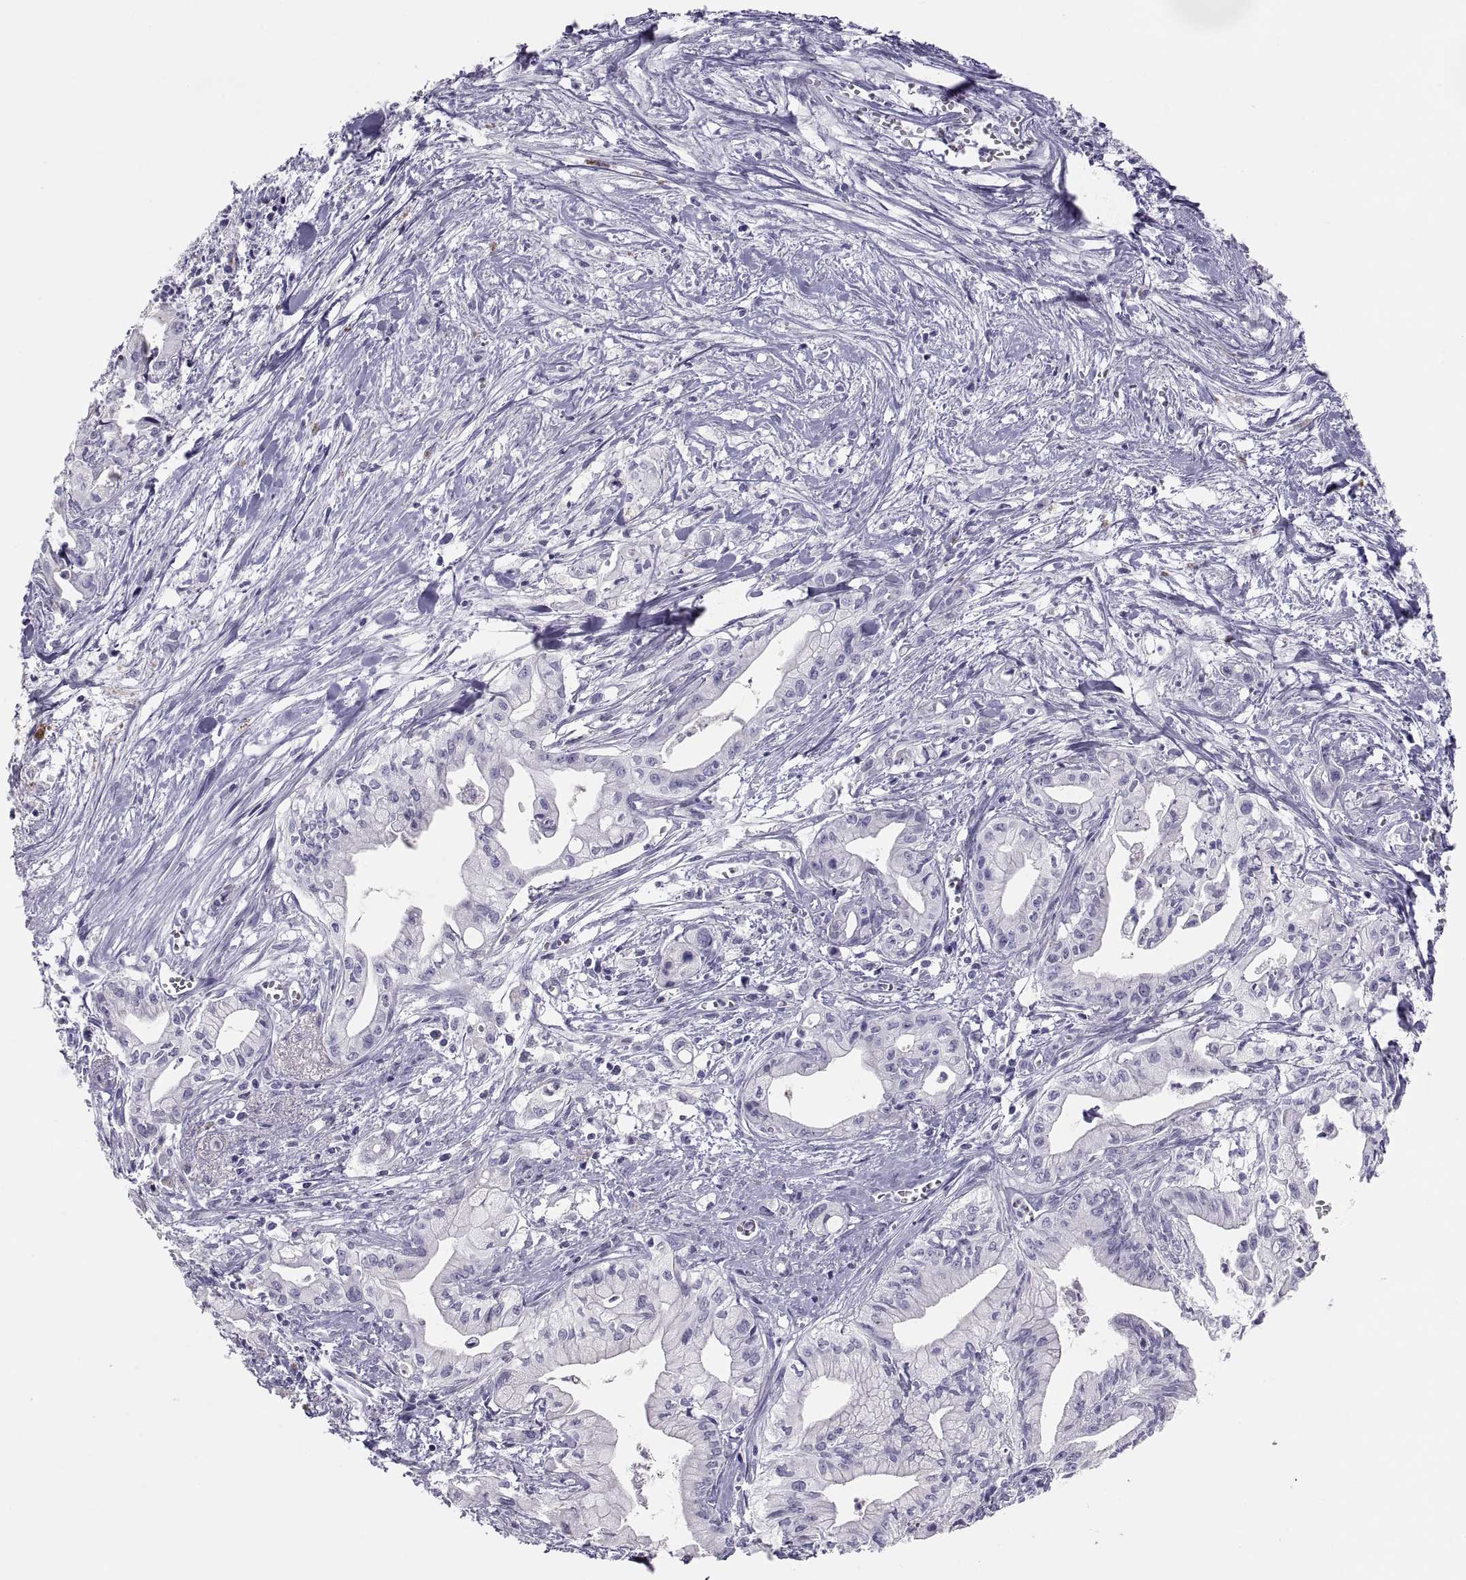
{"staining": {"intensity": "negative", "quantity": "none", "location": "none"}, "tissue": "pancreatic cancer", "cell_type": "Tumor cells", "image_type": "cancer", "snomed": [{"axis": "morphology", "description": "Adenocarcinoma, NOS"}, {"axis": "topography", "description": "Pancreas"}], "caption": "Protein analysis of pancreatic cancer displays no significant positivity in tumor cells.", "gene": "MAGEB2", "patient": {"sex": "male", "age": 71}}